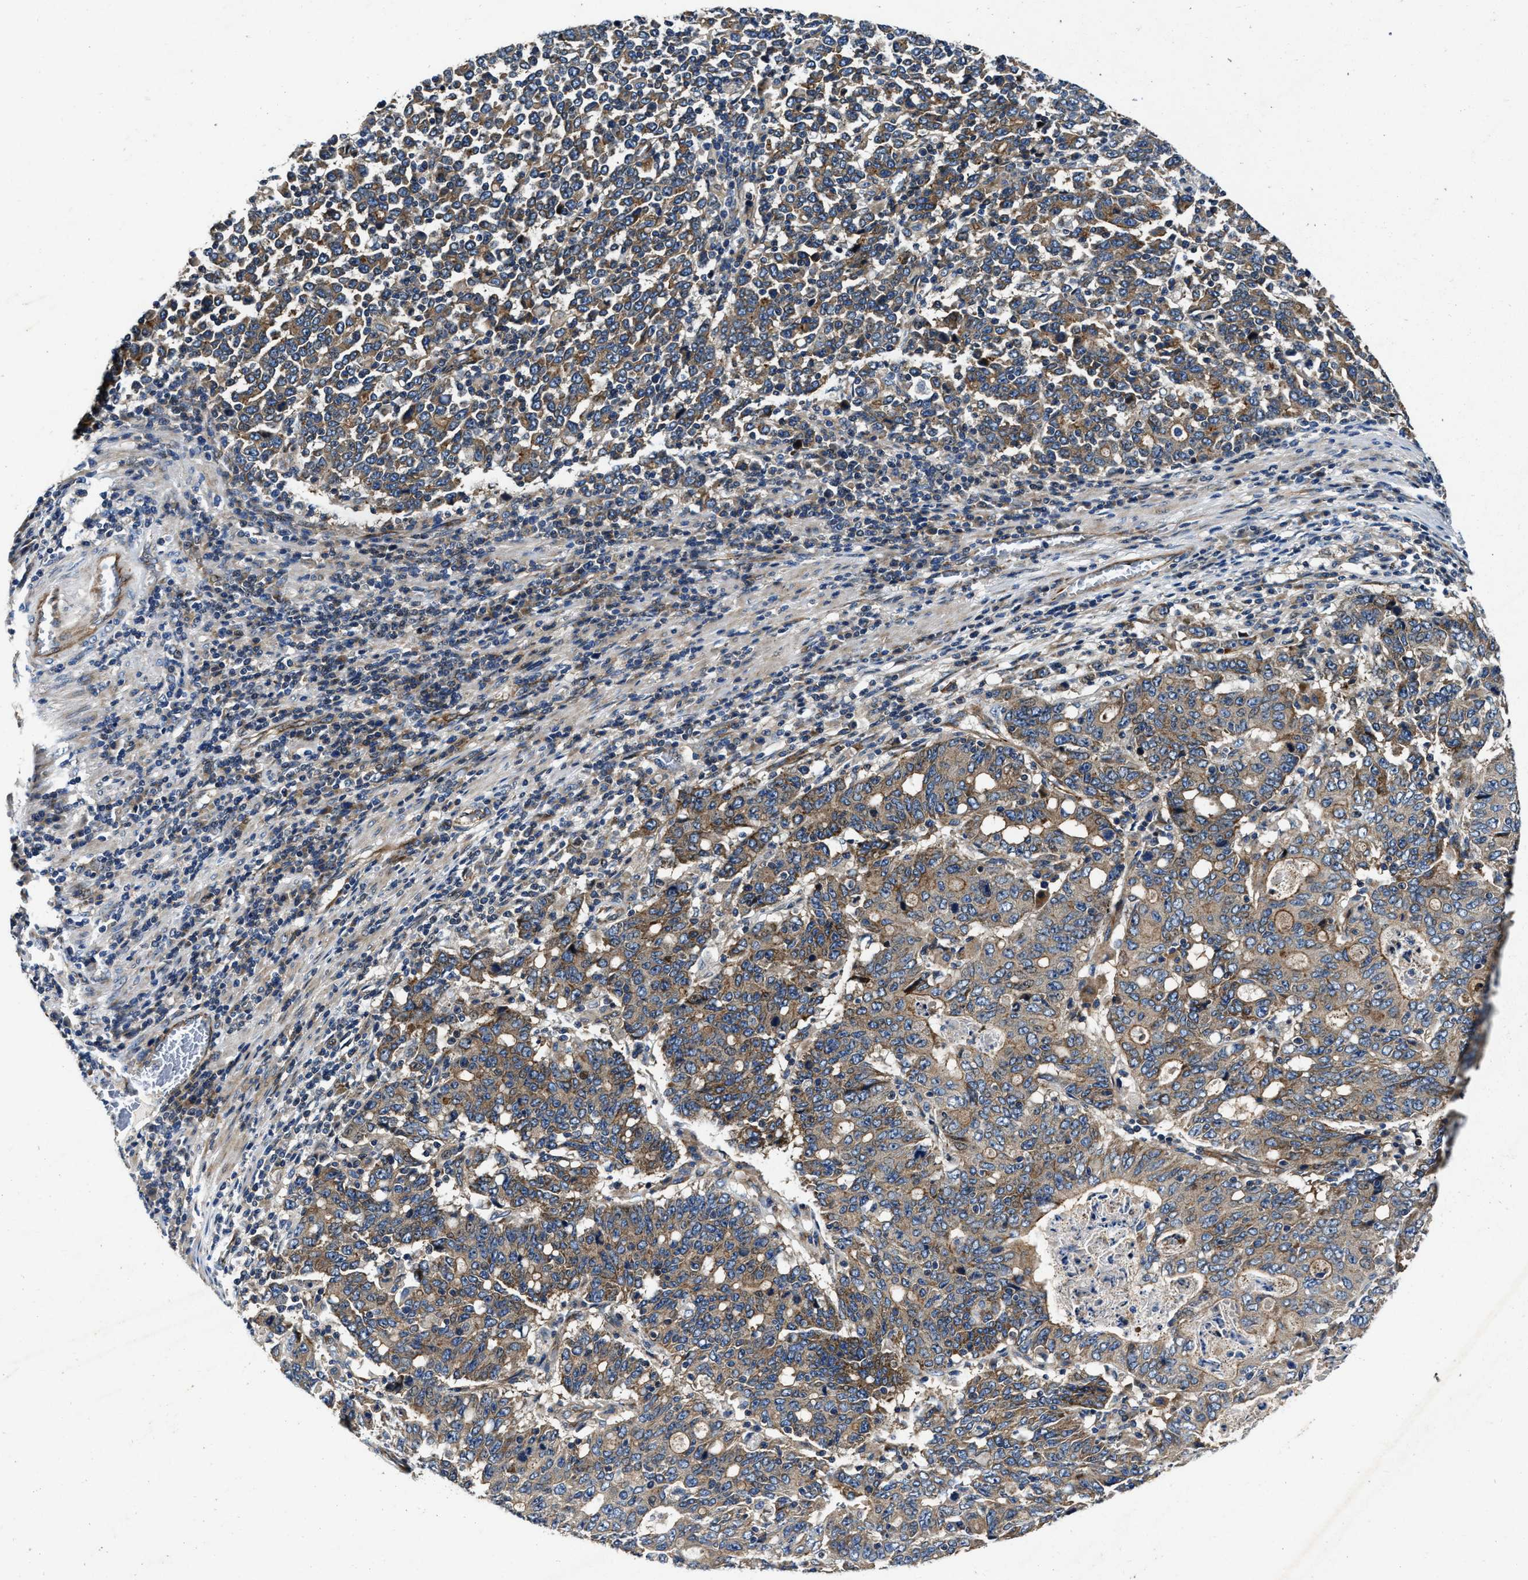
{"staining": {"intensity": "moderate", "quantity": ">75%", "location": "cytoplasmic/membranous"}, "tissue": "stomach cancer", "cell_type": "Tumor cells", "image_type": "cancer", "snomed": [{"axis": "morphology", "description": "Adenocarcinoma, NOS"}, {"axis": "topography", "description": "Stomach, upper"}], "caption": "This is an image of immunohistochemistry staining of stomach adenocarcinoma, which shows moderate positivity in the cytoplasmic/membranous of tumor cells.", "gene": "PTAR1", "patient": {"sex": "male", "age": 69}}